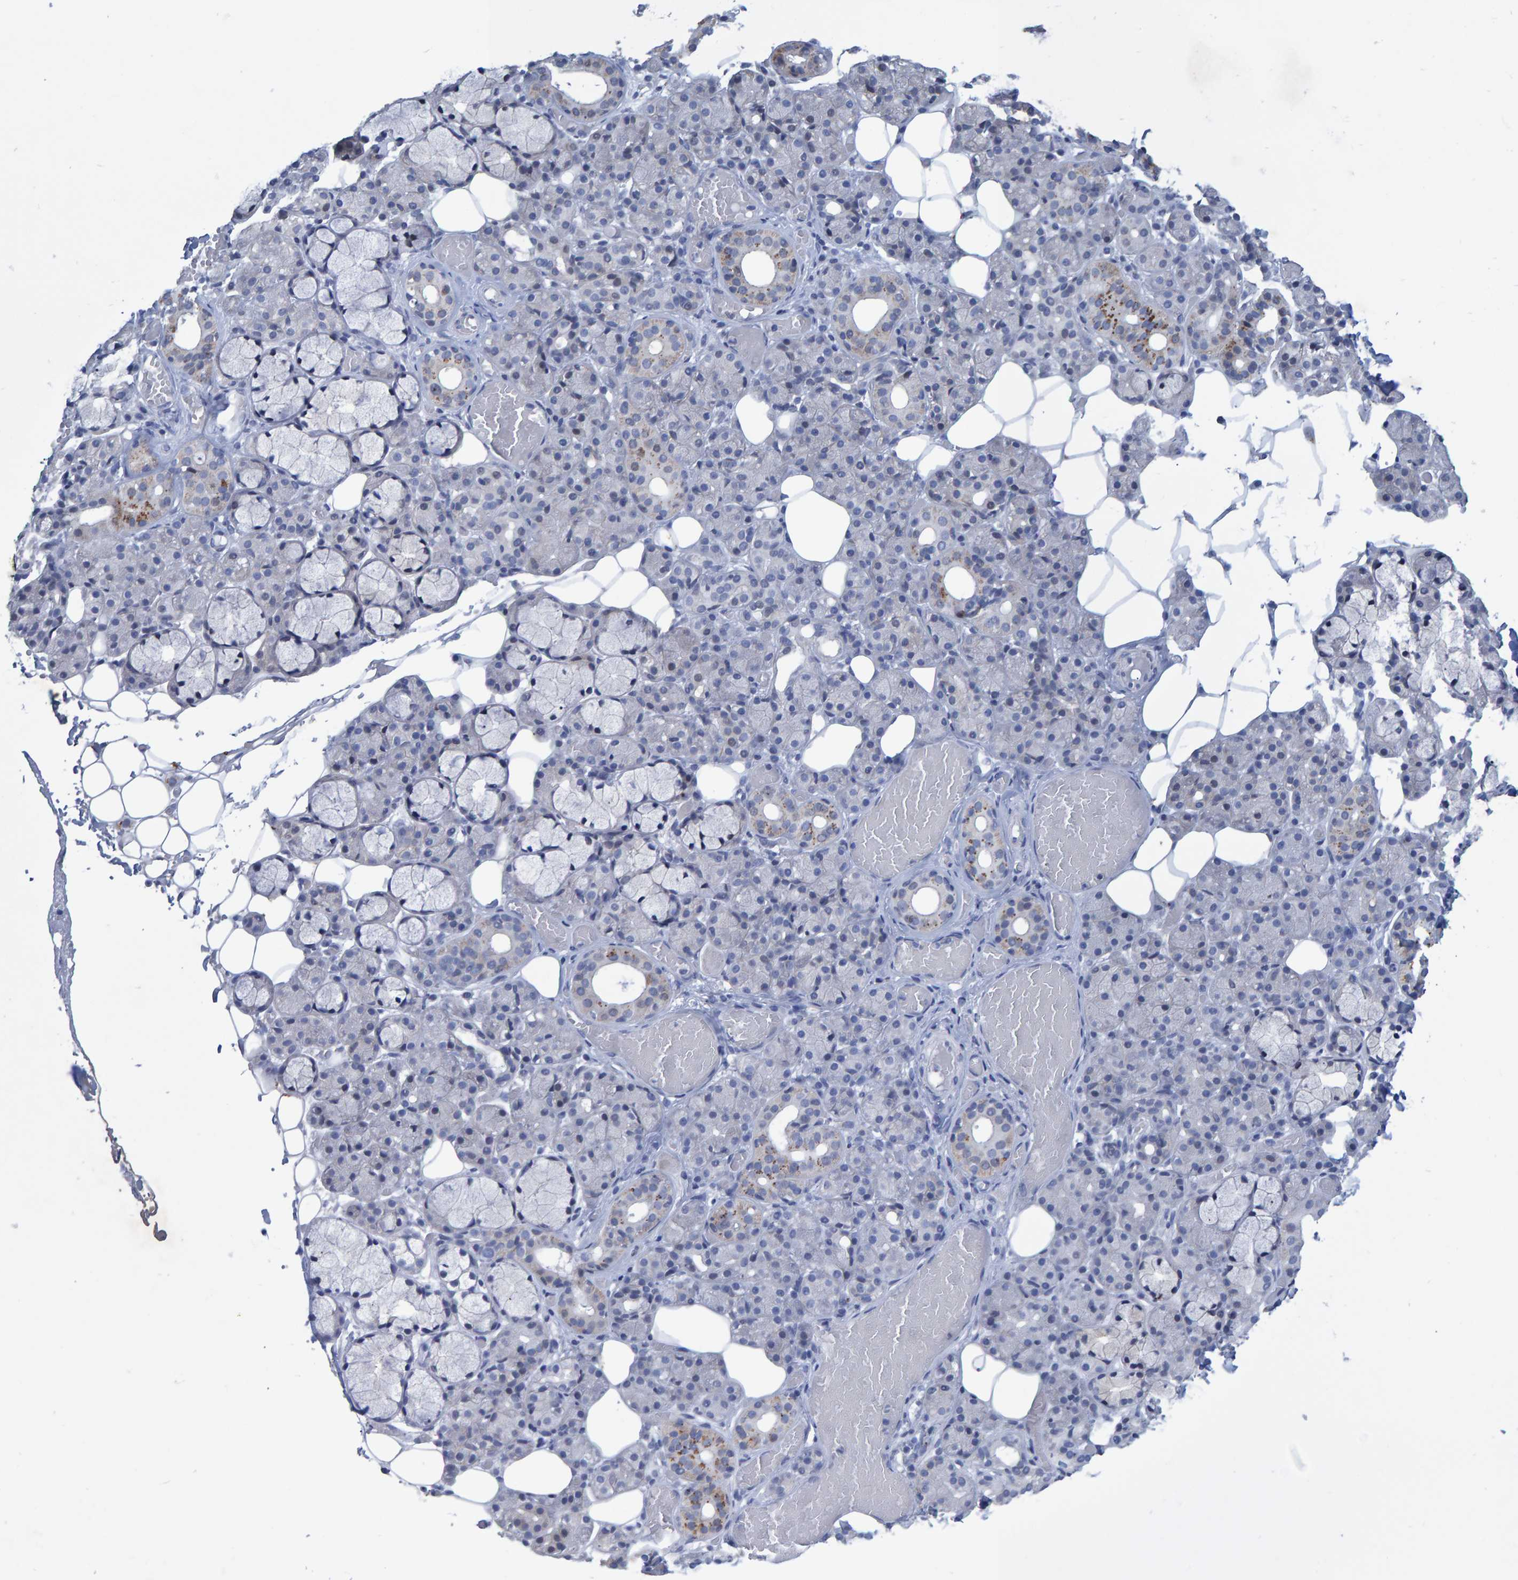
{"staining": {"intensity": "weak", "quantity": "<25%", "location": "cytoplasmic/membranous"}, "tissue": "salivary gland", "cell_type": "Glandular cells", "image_type": "normal", "snomed": [{"axis": "morphology", "description": "Normal tissue, NOS"}, {"axis": "topography", "description": "Salivary gland"}], "caption": "Glandular cells show no significant positivity in benign salivary gland.", "gene": "PROCA1", "patient": {"sex": "male", "age": 63}}